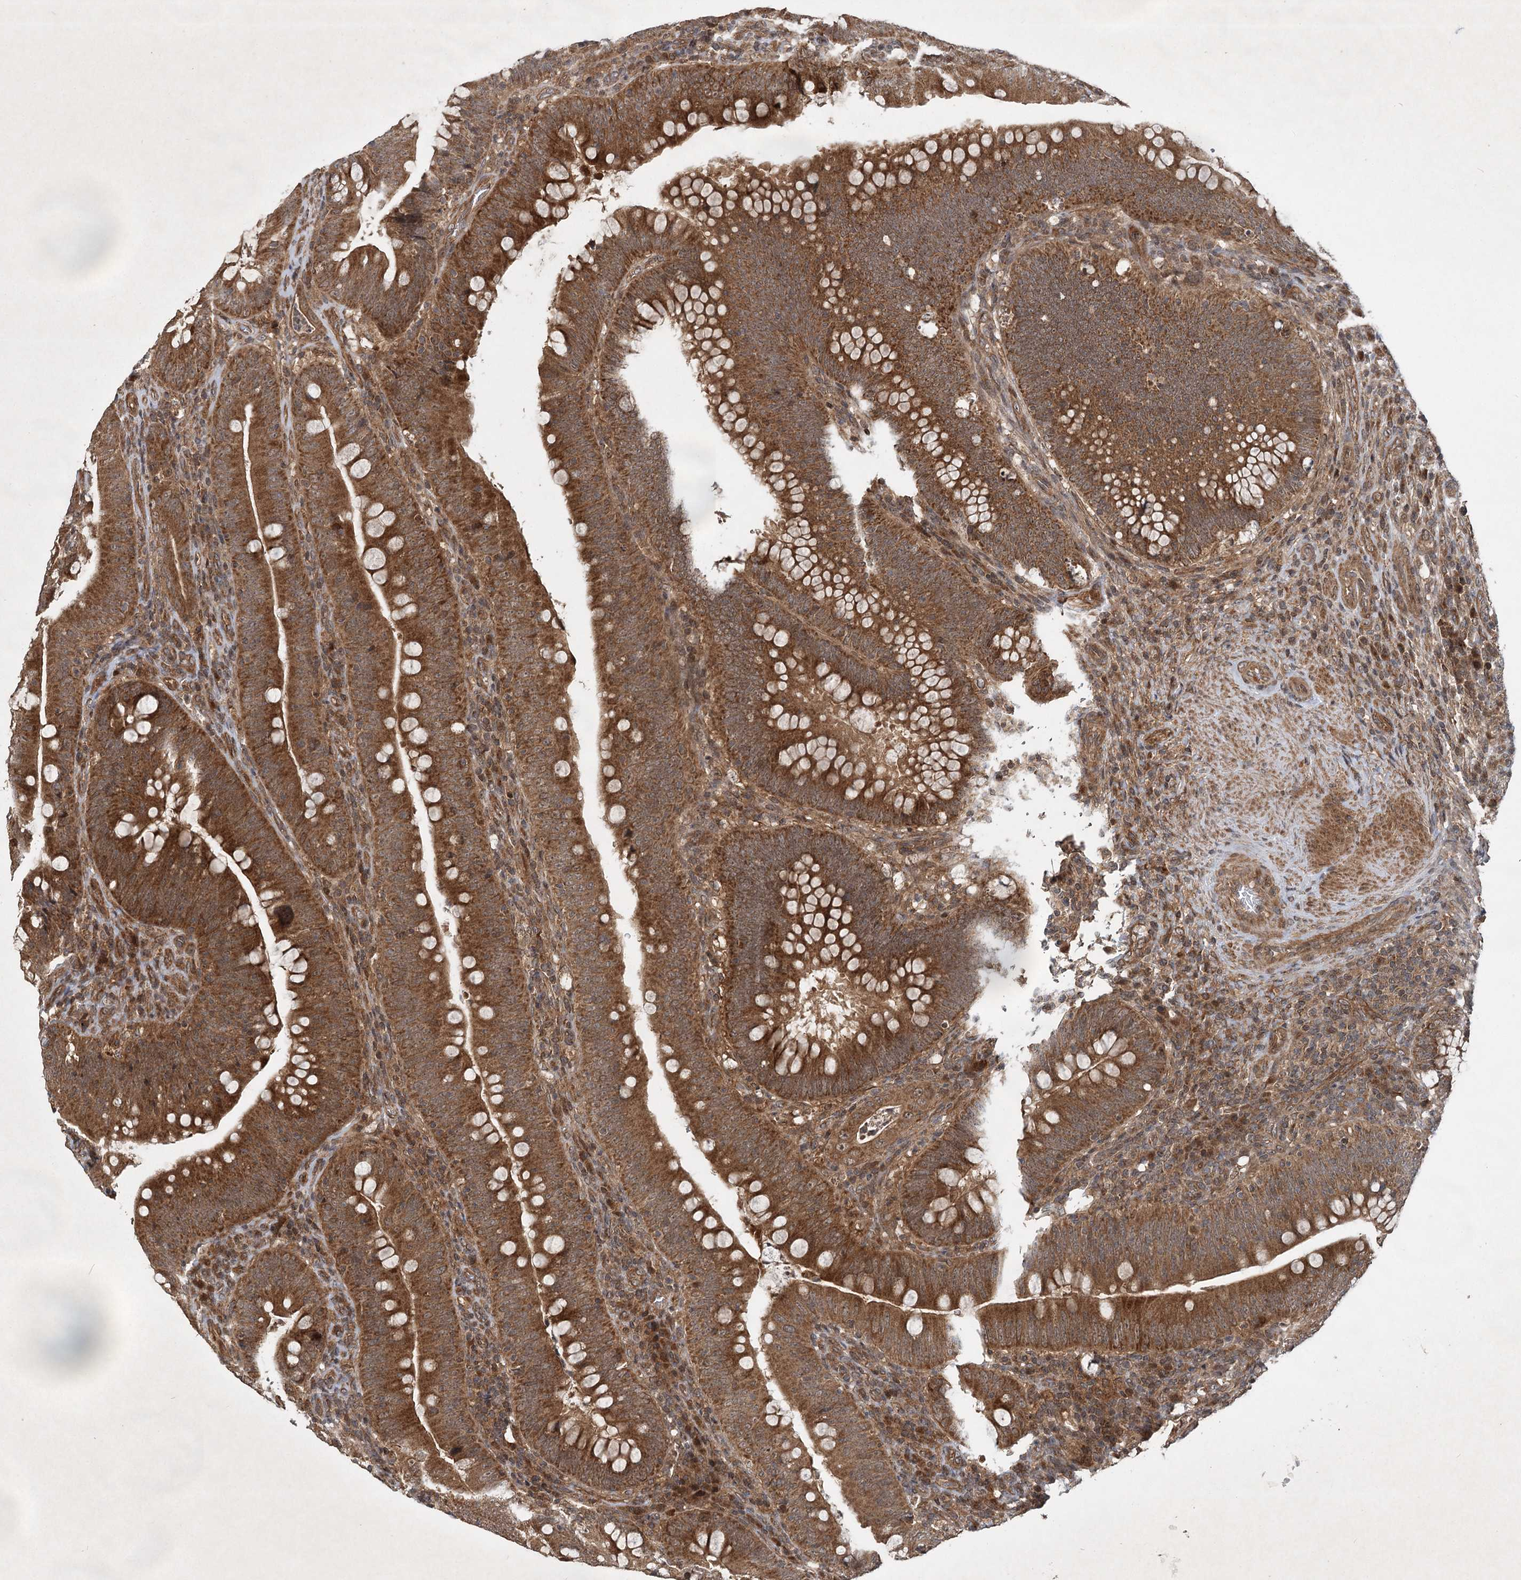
{"staining": {"intensity": "strong", "quantity": ">75%", "location": "cytoplasmic/membranous"}, "tissue": "colorectal cancer", "cell_type": "Tumor cells", "image_type": "cancer", "snomed": [{"axis": "morphology", "description": "Normal tissue, NOS"}, {"axis": "topography", "description": "Colon"}], "caption": "IHC of colorectal cancer displays high levels of strong cytoplasmic/membranous positivity in about >75% of tumor cells.", "gene": "INSIG2", "patient": {"sex": "female", "age": 82}}